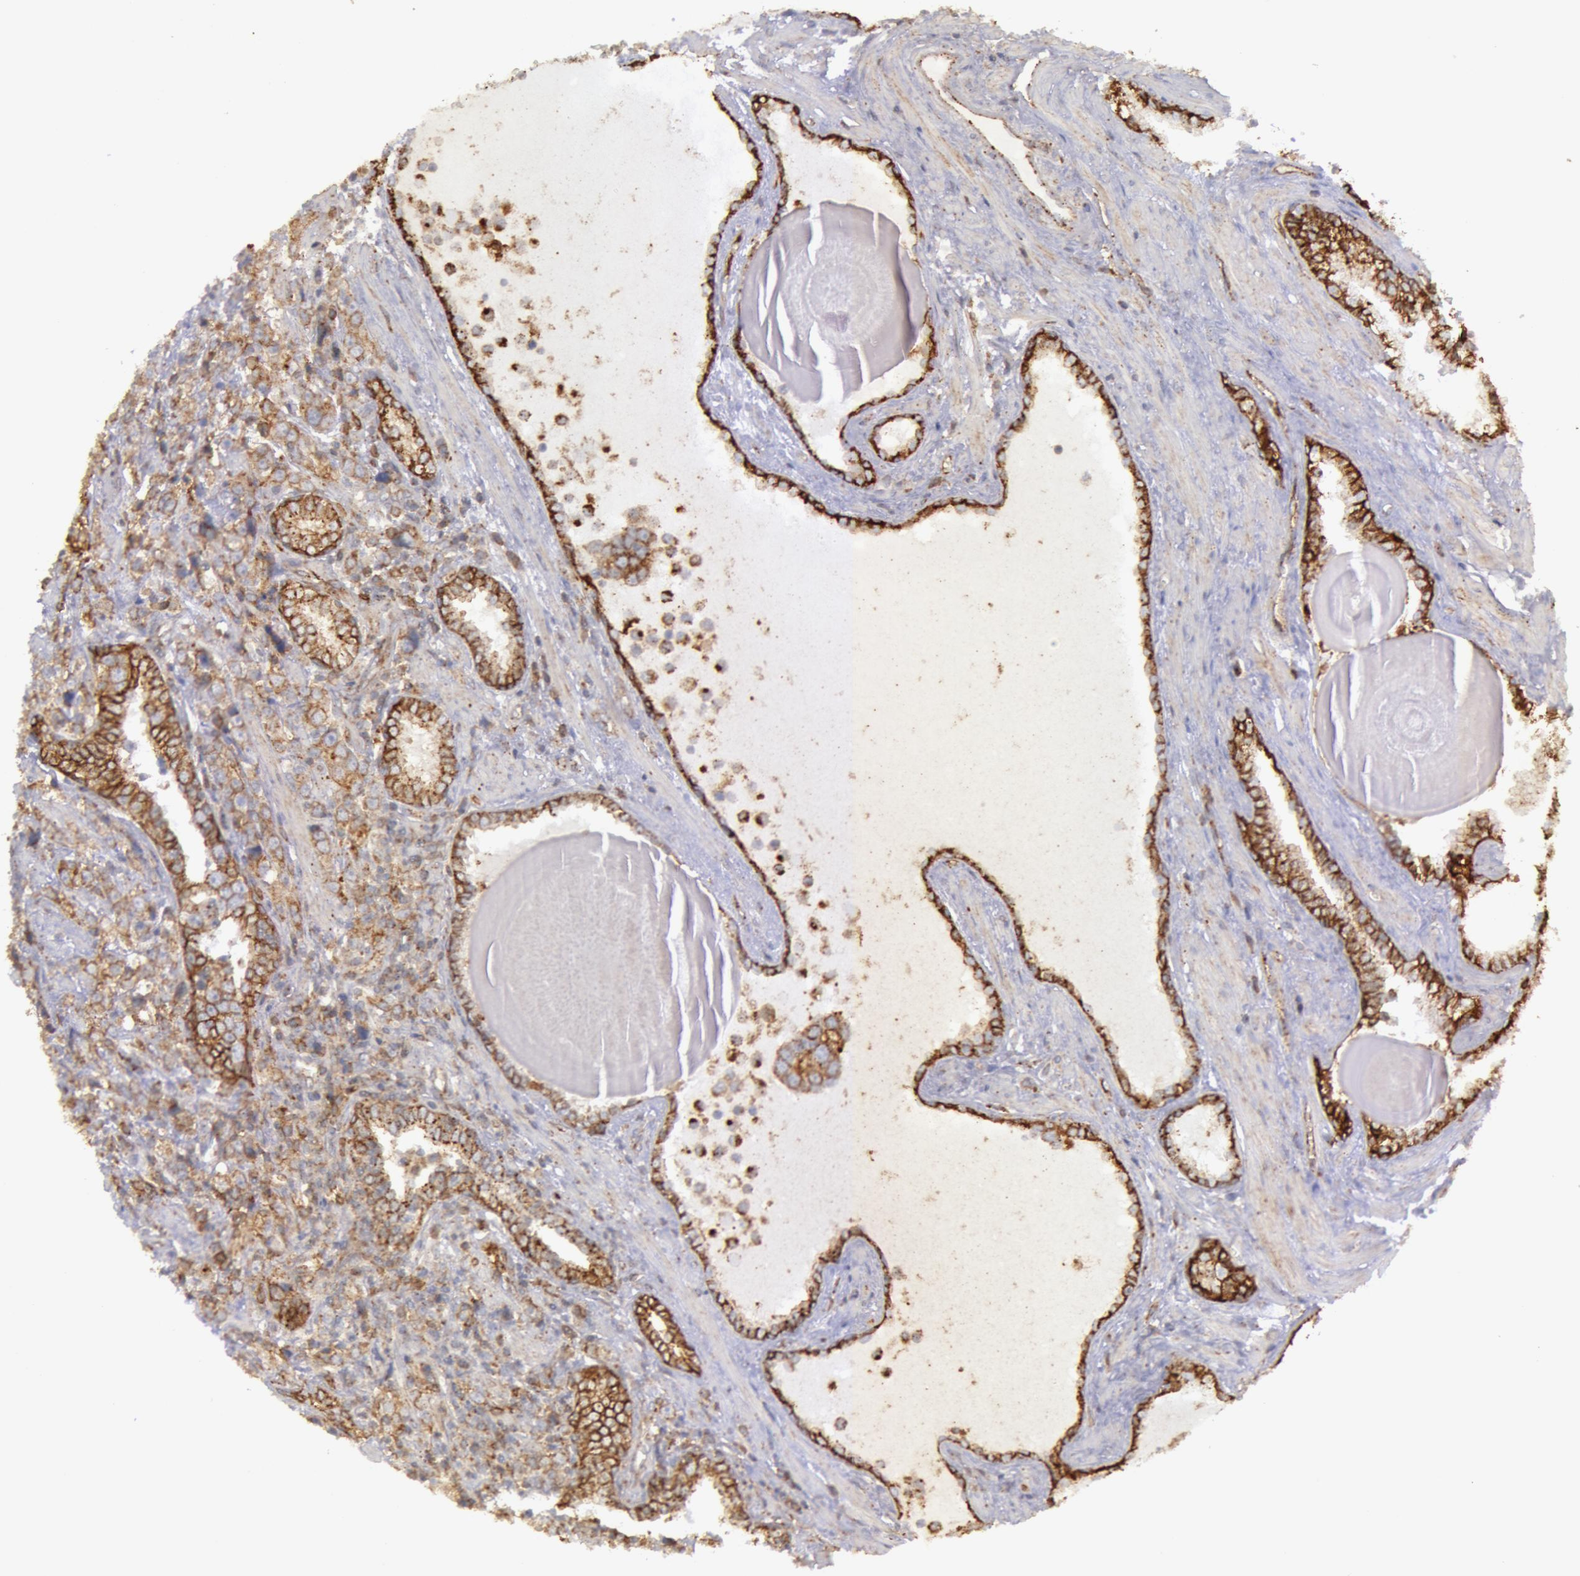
{"staining": {"intensity": "moderate", "quantity": ">75%", "location": "cytoplasmic/membranous"}, "tissue": "prostate cancer", "cell_type": "Tumor cells", "image_type": "cancer", "snomed": [{"axis": "morphology", "description": "Adenocarcinoma, High grade"}, {"axis": "topography", "description": "Prostate"}], "caption": "Adenocarcinoma (high-grade) (prostate) stained for a protein (brown) reveals moderate cytoplasmic/membranous positive positivity in approximately >75% of tumor cells.", "gene": "FLOT2", "patient": {"sex": "male", "age": 71}}